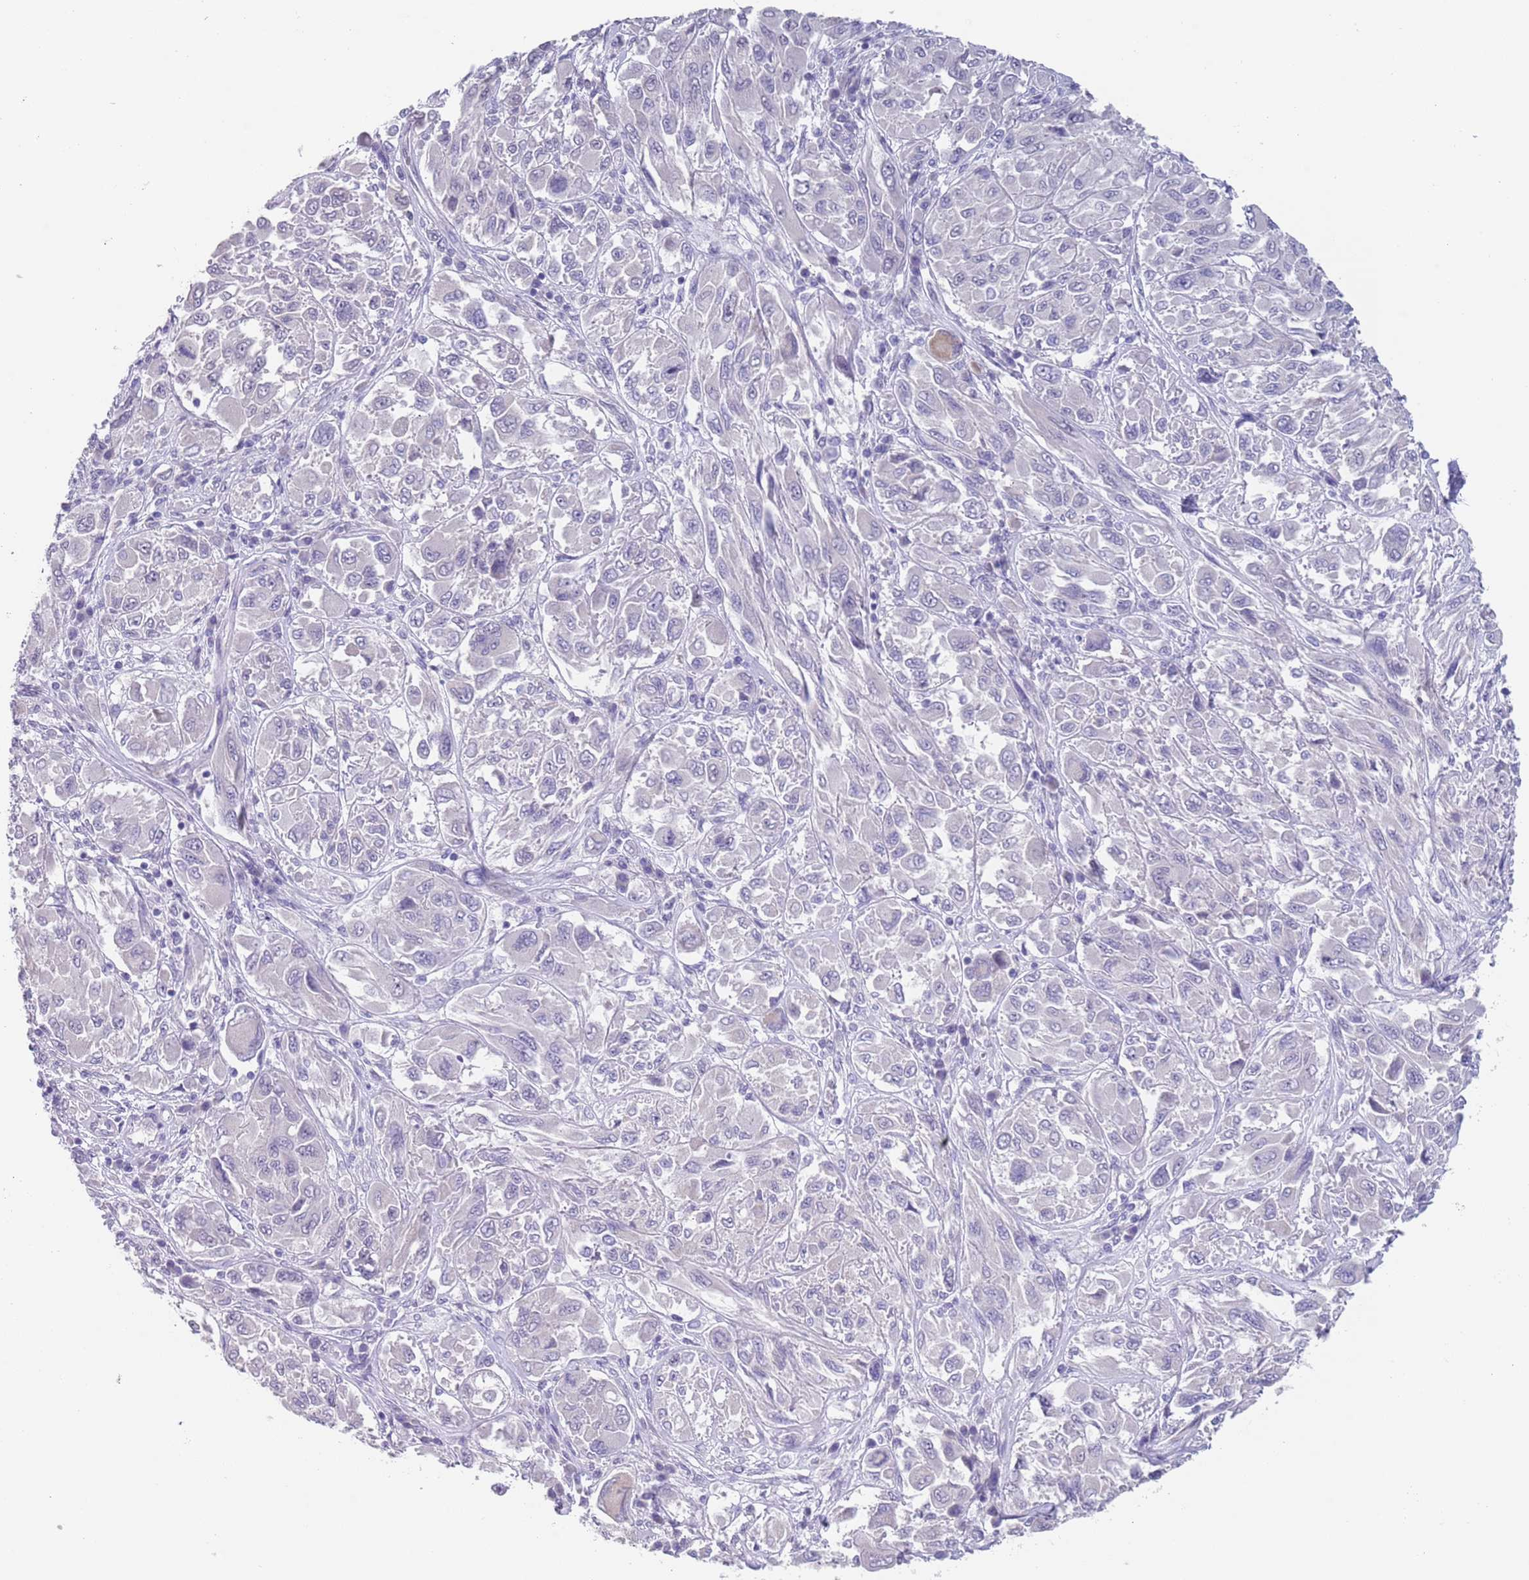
{"staining": {"intensity": "negative", "quantity": "none", "location": "none"}, "tissue": "melanoma", "cell_type": "Tumor cells", "image_type": "cancer", "snomed": [{"axis": "morphology", "description": "Malignant melanoma, NOS"}, {"axis": "topography", "description": "Skin"}], "caption": "Tumor cells show no significant expression in melanoma. (Stains: DAB (3,3'-diaminobenzidine) immunohistochemistry (IHC) with hematoxylin counter stain, Microscopy: brightfield microscopy at high magnification).", "gene": "SPIRE2", "patient": {"sex": "female", "age": 91}}